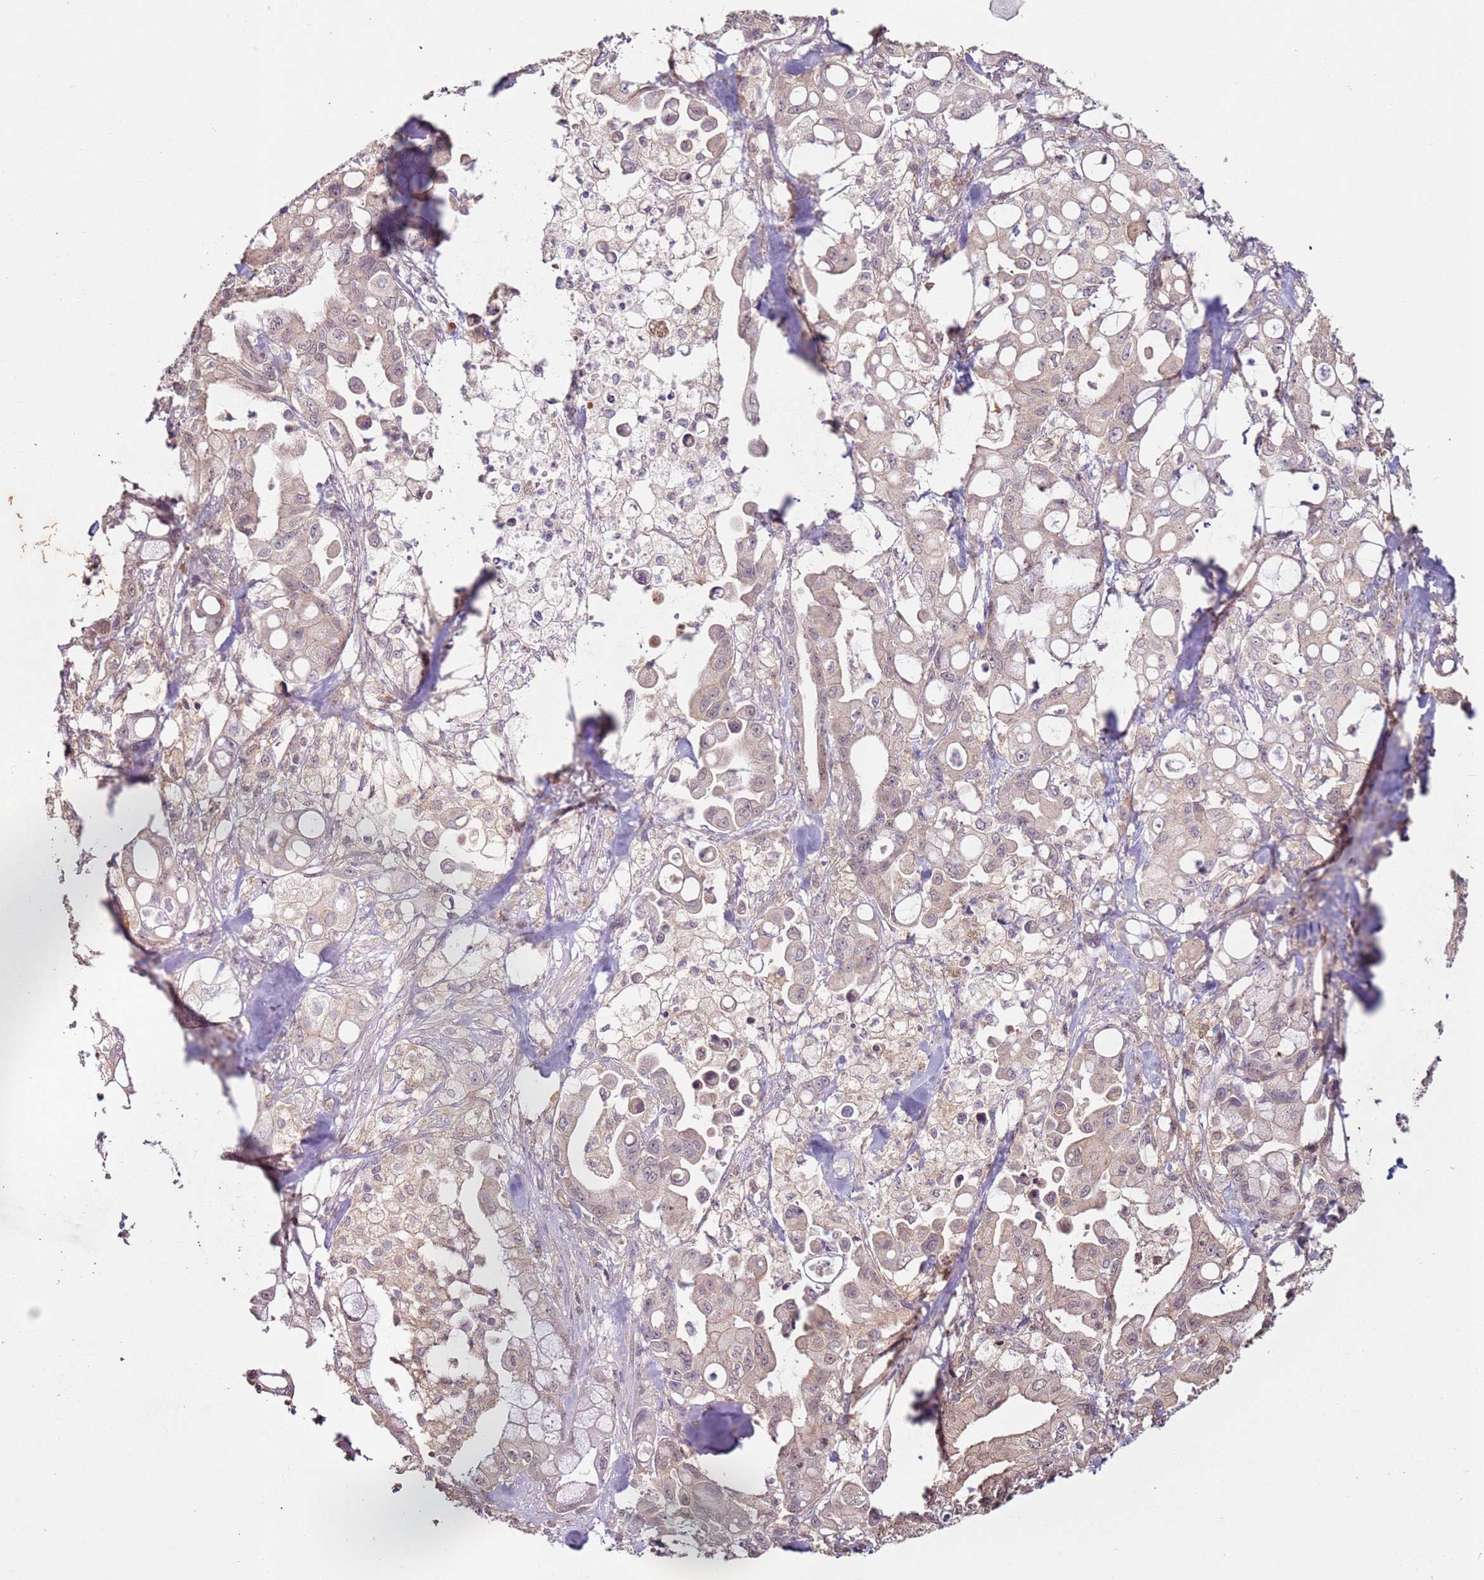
{"staining": {"intensity": "weak", "quantity": ">75%", "location": "cytoplasmic/membranous"}, "tissue": "pancreatic cancer", "cell_type": "Tumor cells", "image_type": "cancer", "snomed": [{"axis": "morphology", "description": "Adenocarcinoma, NOS"}, {"axis": "topography", "description": "Pancreas"}], "caption": "IHC micrograph of human adenocarcinoma (pancreatic) stained for a protein (brown), which exhibits low levels of weak cytoplasmic/membranous staining in approximately >75% of tumor cells.", "gene": "MDH1", "patient": {"sex": "male", "age": 68}}